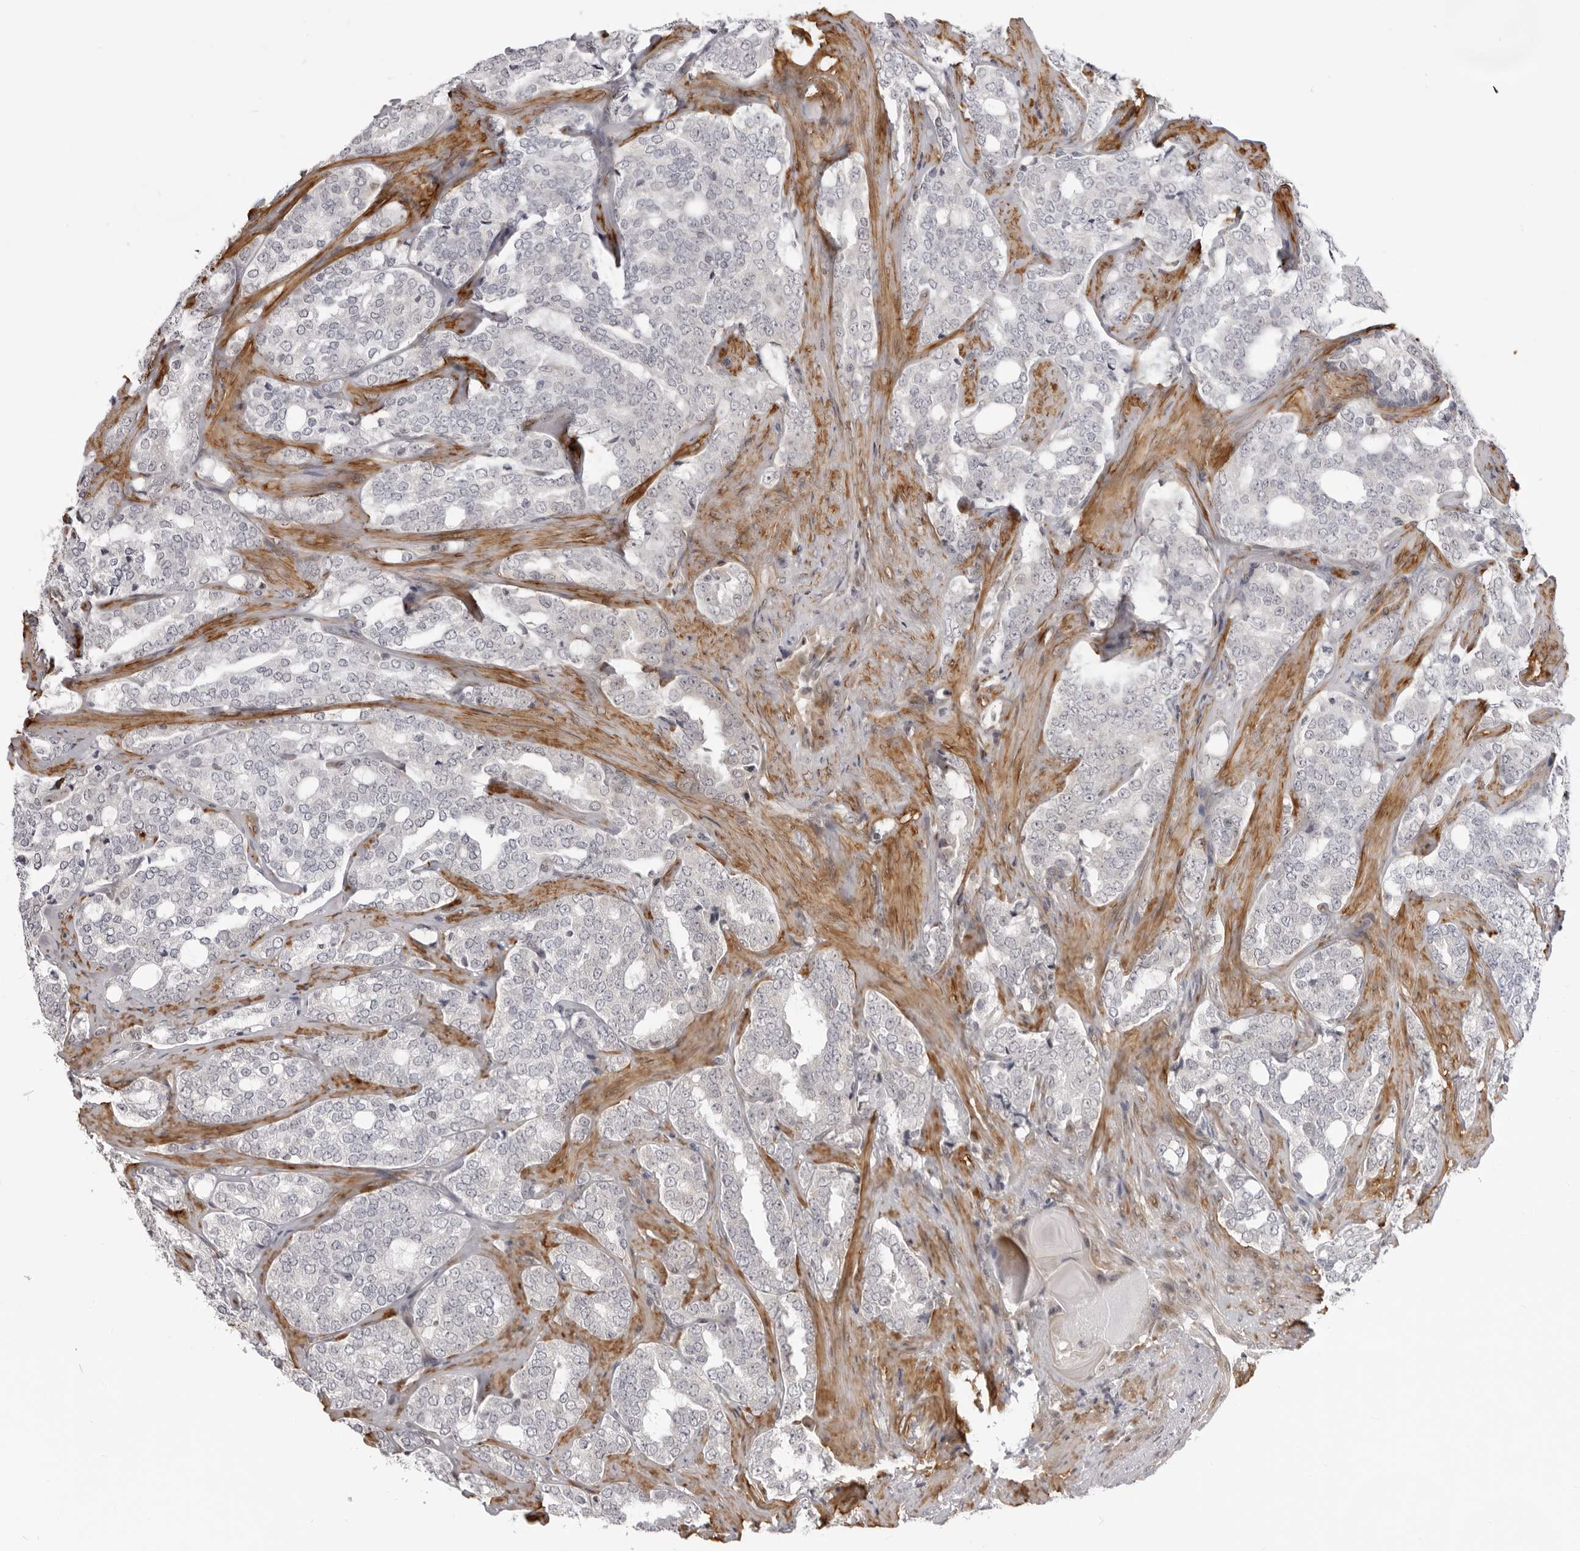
{"staining": {"intensity": "negative", "quantity": "none", "location": "none"}, "tissue": "prostate cancer", "cell_type": "Tumor cells", "image_type": "cancer", "snomed": [{"axis": "morphology", "description": "Adenocarcinoma, High grade"}, {"axis": "topography", "description": "Prostate"}], "caption": "This is an immunohistochemistry (IHC) image of prostate cancer (adenocarcinoma (high-grade)). There is no expression in tumor cells.", "gene": "SRGAP2", "patient": {"sex": "male", "age": 64}}